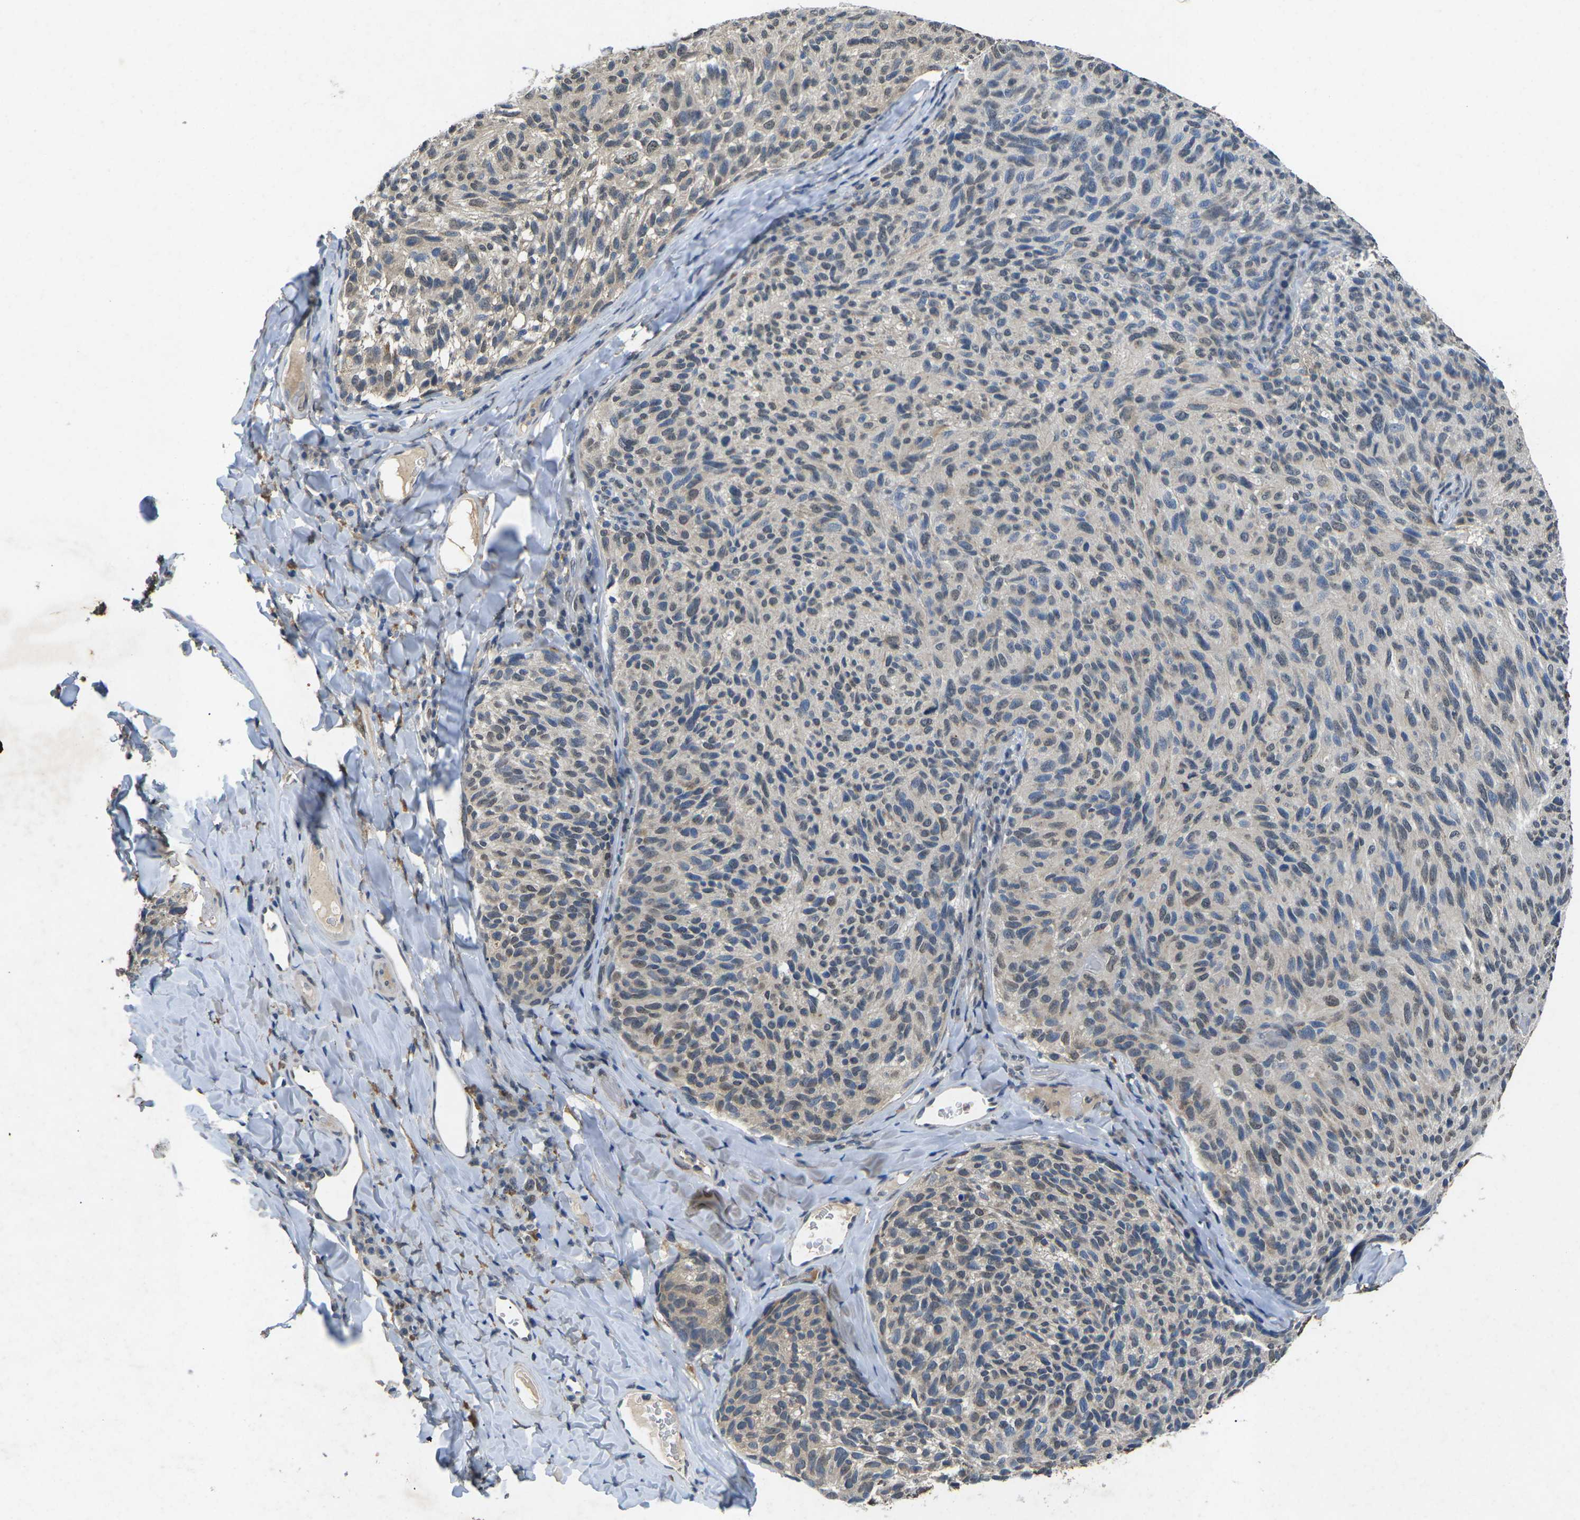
{"staining": {"intensity": "weak", "quantity": "<25%", "location": "cytoplasmic/membranous"}, "tissue": "melanoma", "cell_type": "Tumor cells", "image_type": "cancer", "snomed": [{"axis": "morphology", "description": "Malignant melanoma, NOS"}, {"axis": "topography", "description": "Skin"}], "caption": "DAB (3,3'-diaminobenzidine) immunohistochemical staining of malignant melanoma shows no significant positivity in tumor cells.", "gene": "SCNN1B", "patient": {"sex": "female", "age": 73}}